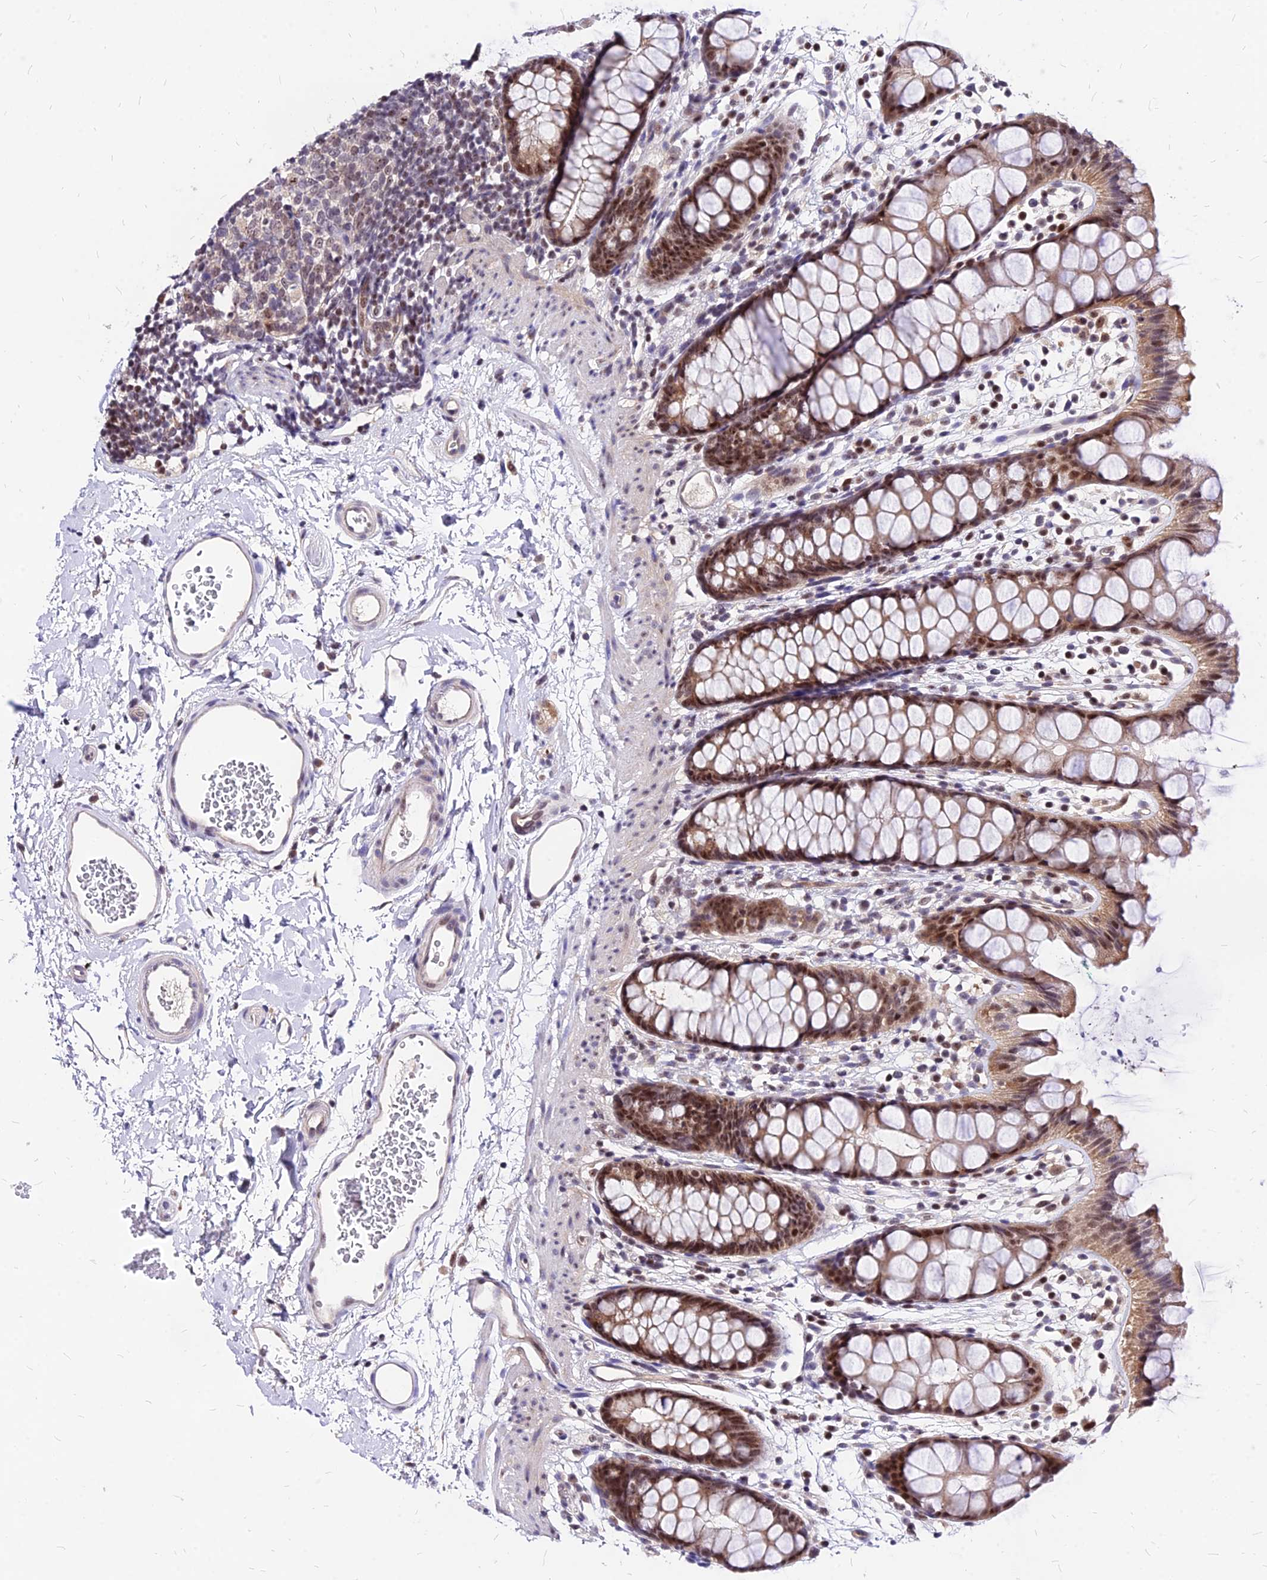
{"staining": {"intensity": "moderate", "quantity": ">75%", "location": "cytoplasmic/membranous,nuclear"}, "tissue": "rectum", "cell_type": "Glandular cells", "image_type": "normal", "snomed": [{"axis": "morphology", "description": "Normal tissue, NOS"}, {"axis": "topography", "description": "Rectum"}], "caption": "High-magnification brightfield microscopy of benign rectum stained with DAB (3,3'-diaminobenzidine) (brown) and counterstained with hematoxylin (blue). glandular cells exhibit moderate cytoplasmic/membranous,nuclear positivity is present in approximately>75% of cells. (DAB (3,3'-diaminobenzidine) IHC with brightfield microscopy, high magnification).", "gene": "DDX55", "patient": {"sex": "female", "age": 65}}